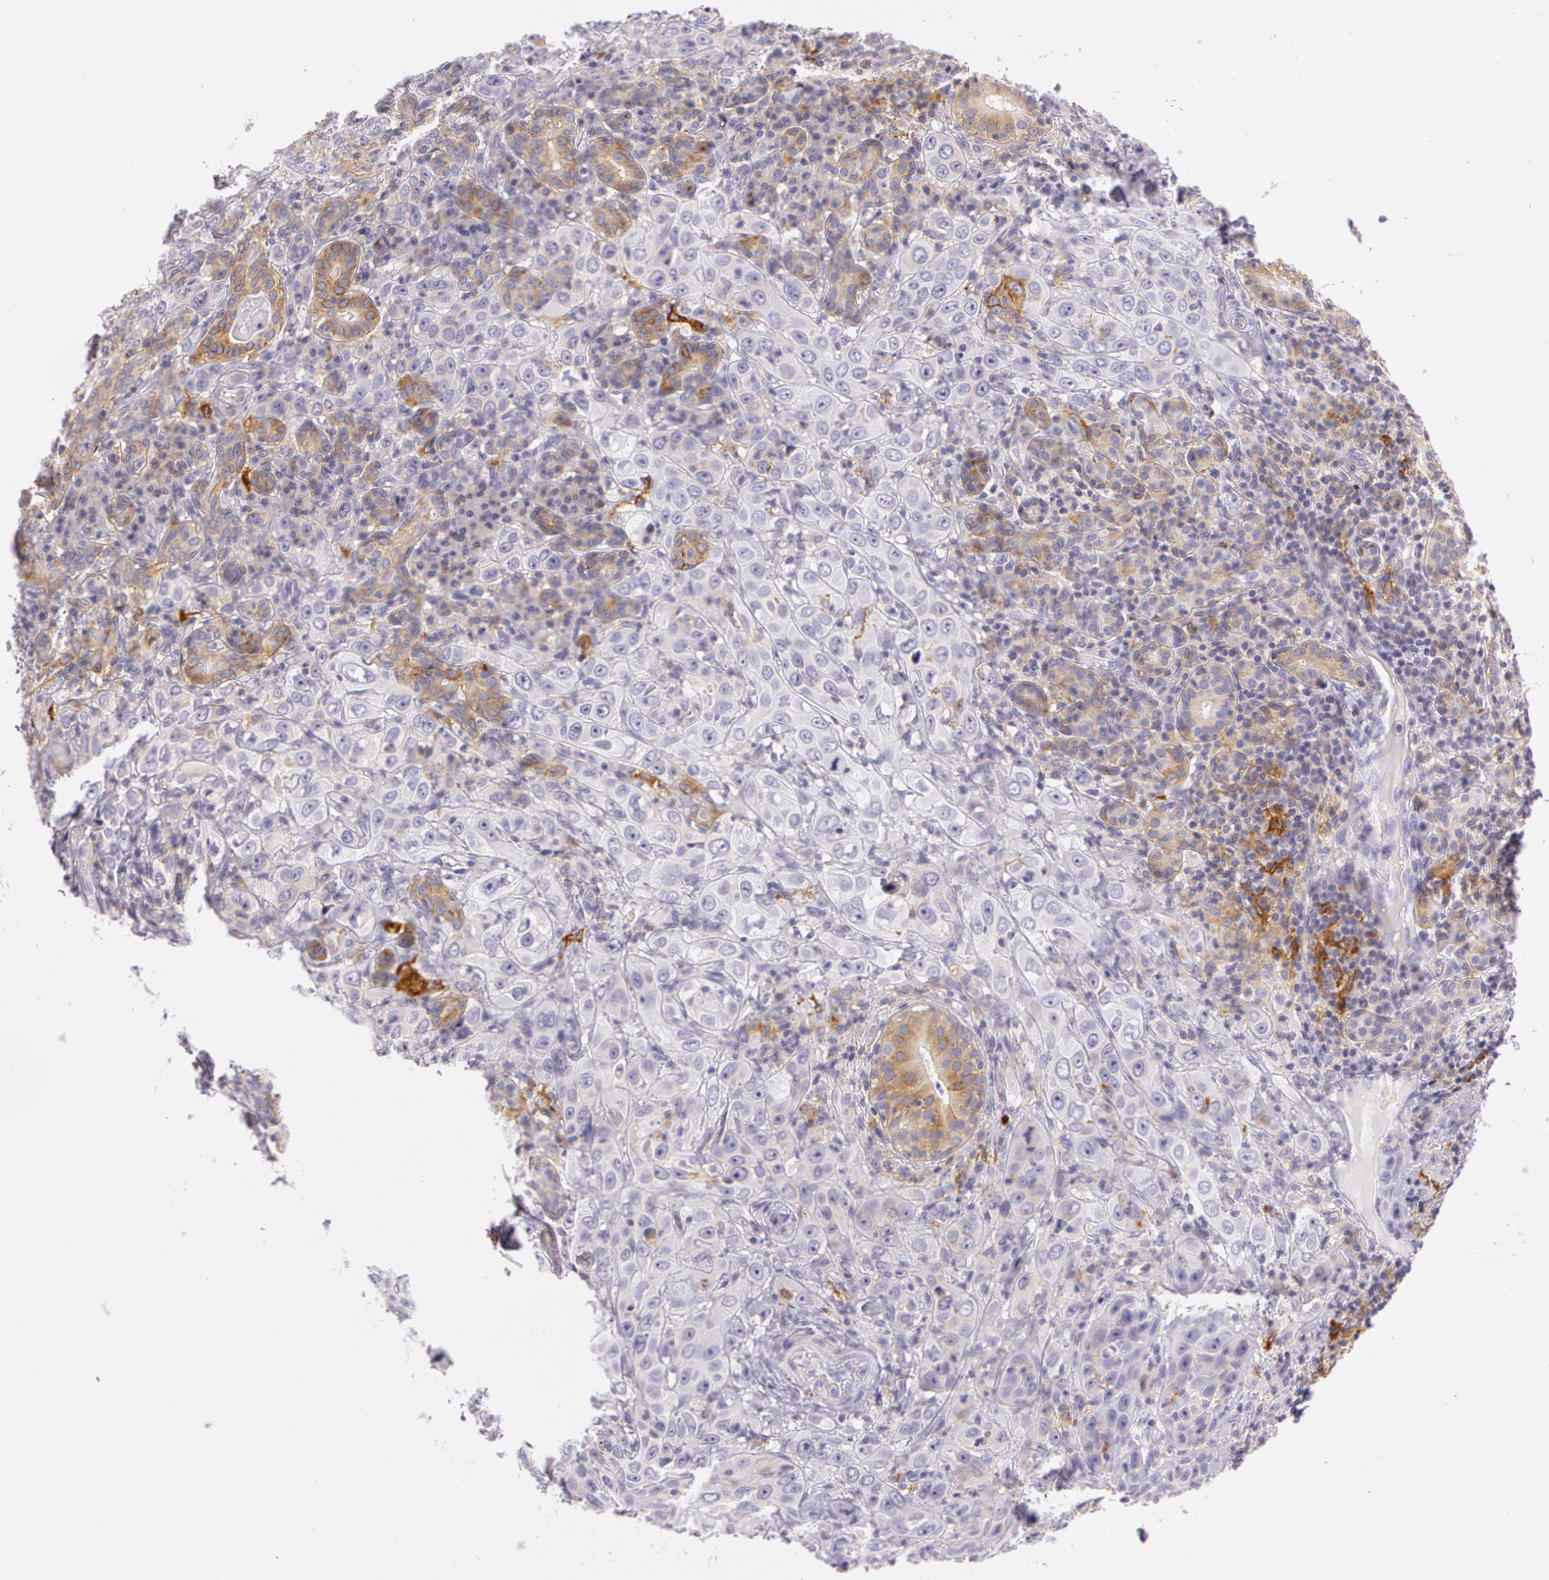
{"staining": {"intensity": "moderate", "quantity": "25%-75%", "location": "cytoplasmic/membranous"}, "tissue": "skin cancer", "cell_type": "Tumor cells", "image_type": "cancer", "snomed": [{"axis": "morphology", "description": "Squamous cell carcinoma, NOS"}, {"axis": "topography", "description": "Skin"}], "caption": "Immunohistochemistry (IHC) staining of skin squamous cell carcinoma, which displays medium levels of moderate cytoplasmic/membranous expression in approximately 25%-75% of tumor cells indicating moderate cytoplasmic/membranous protein staining. The staining was performed using DAB (brown) for protein detection and nuclei were counterstained in hematoxylin (blue).", "gene": "LY75", "patient": {"sex": "male", "age": 84}}